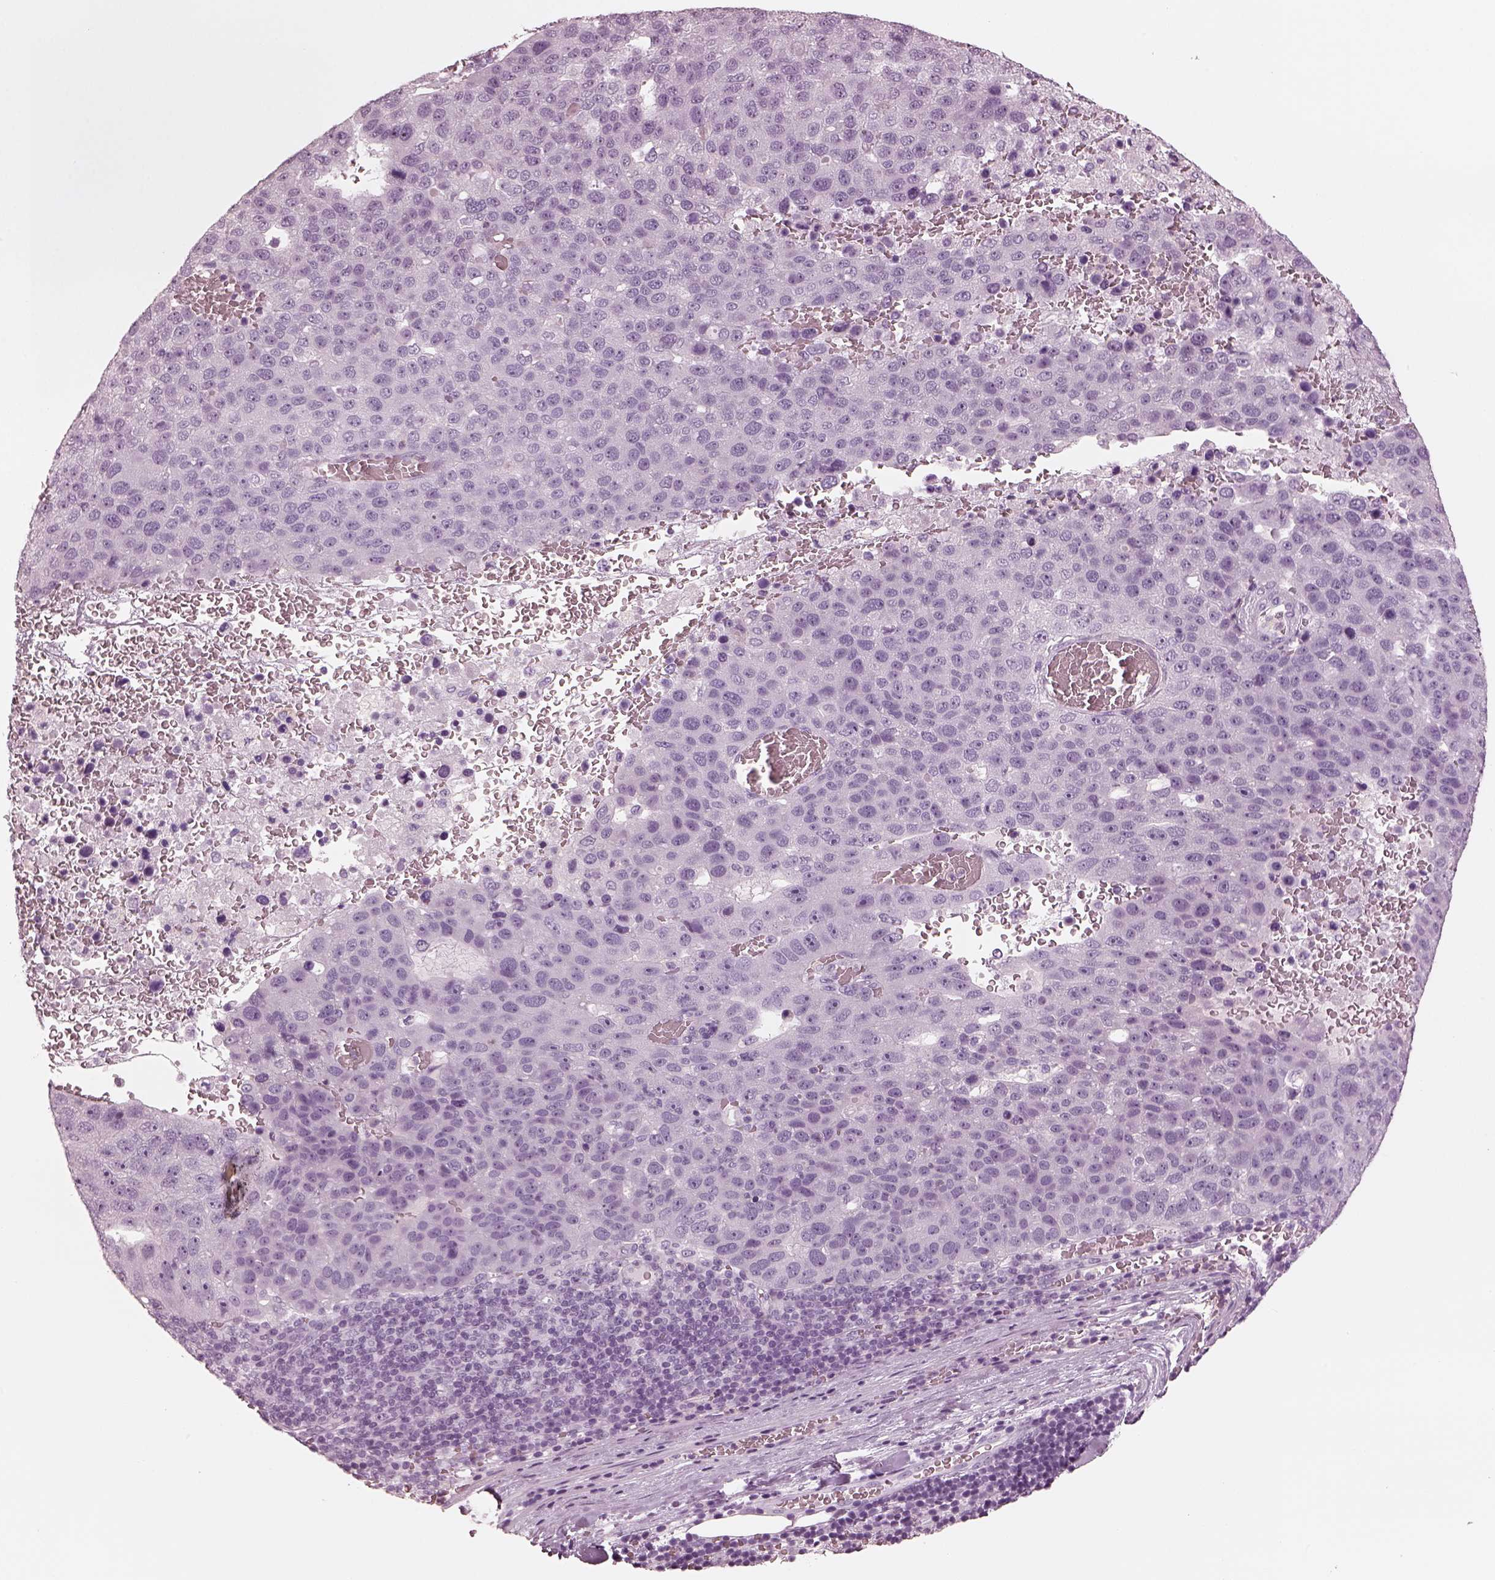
{"staining": {"intensity": "negative", "quantity": "none", "location": "none"}, "tissue": "pancreatic cancer", "cell_type": "Tumor cells", "image_type": "cancer", "snomed": [{"axis": "morphology", "description": "Adenocarcinoma, NOS"}, {"axis": "topography", "description": "Pancreas"}], "caption": "Adenocarcinoma (pancreatic) was stained to show a protein in brown. There is no significant positivity in tumor cells.", "gene": "CSH1", "patient": {"sex": "female", "age": 61}}